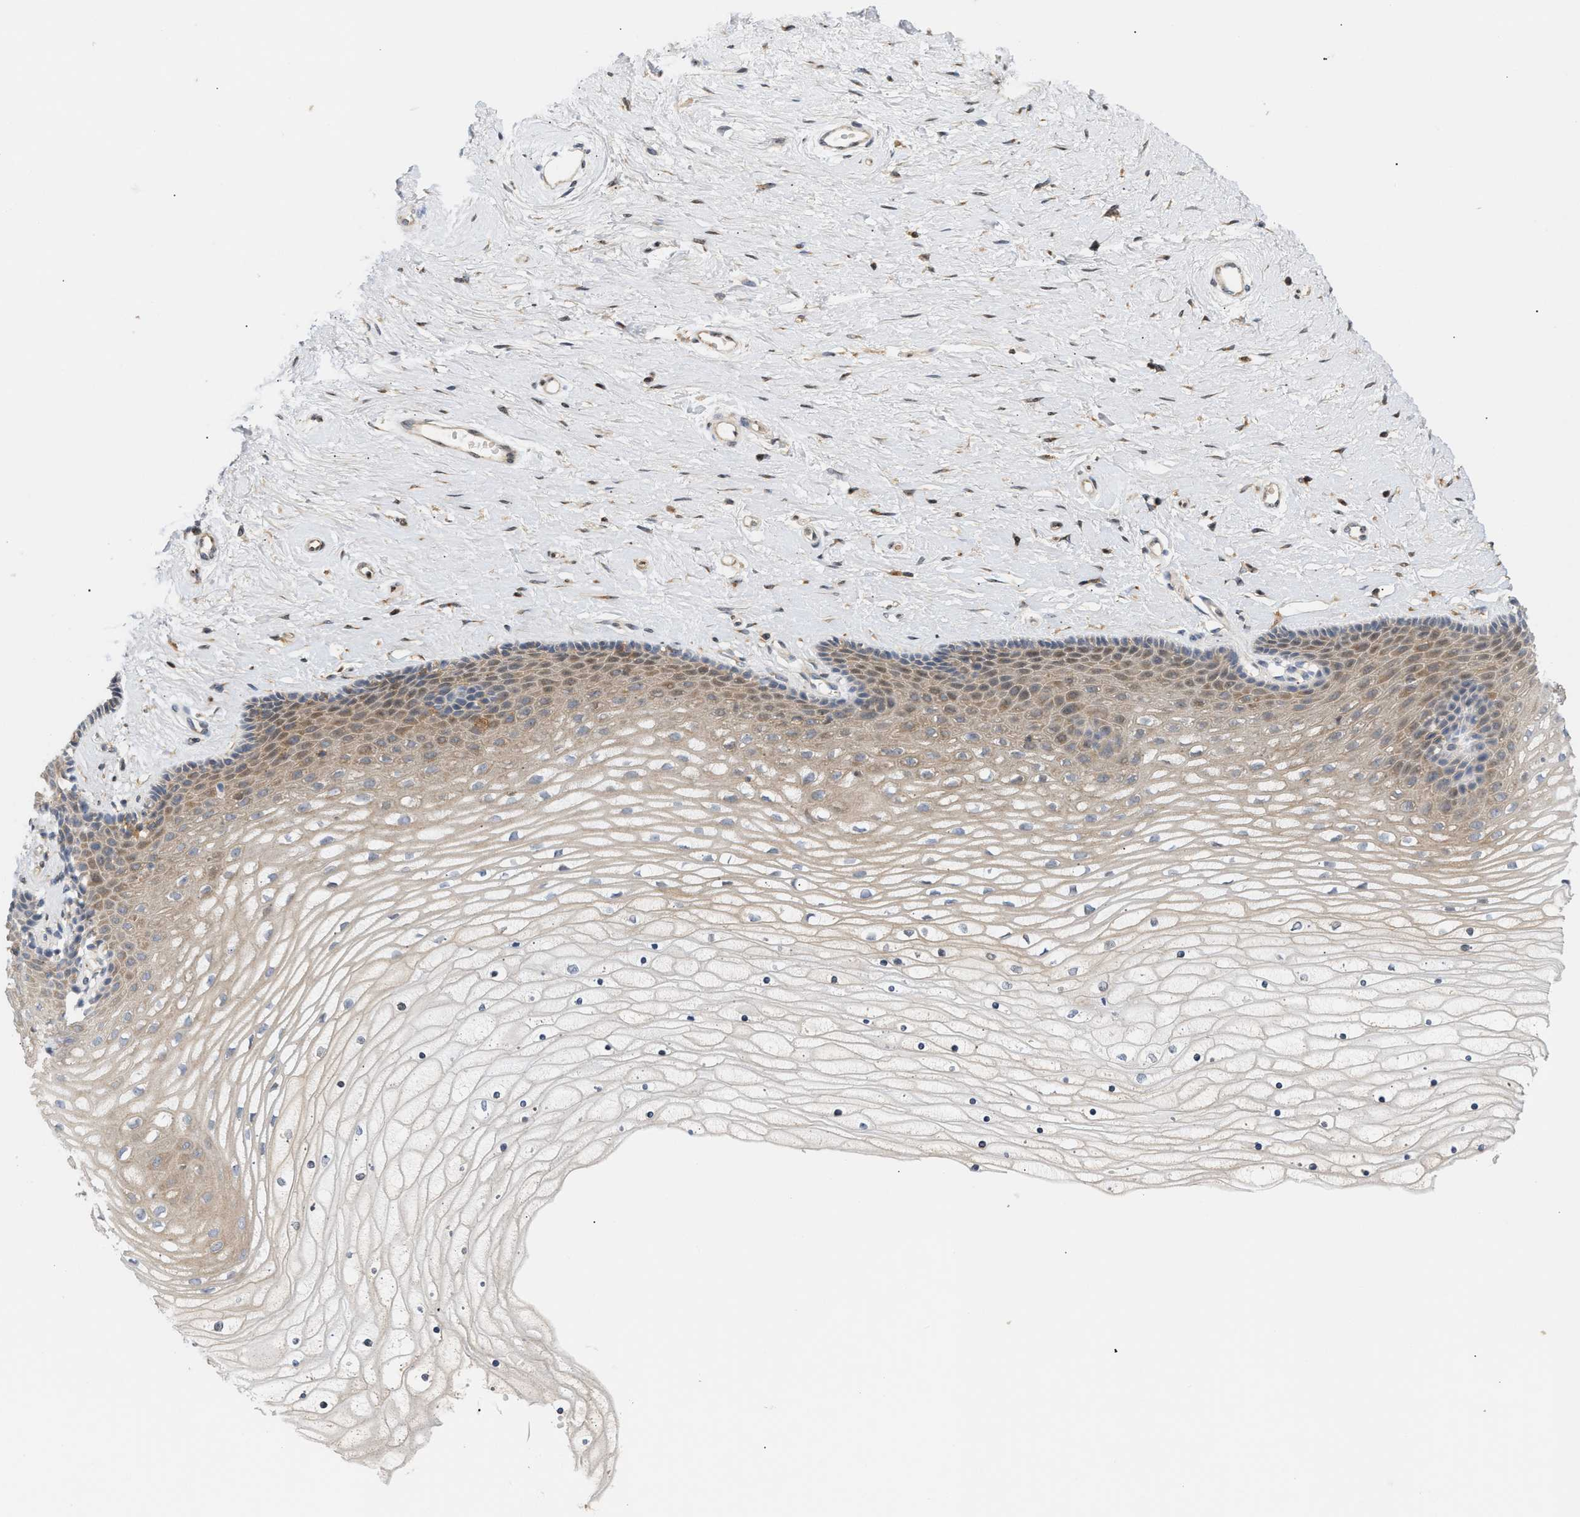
{"staining": {"intensity": "weak", "quantity": "25%-75%", "location": "cytoplasmic/membranous"}, "tissue": "cervix", "cell_type": "Glandular cells", "image_type": "normal", "snomed": [{"axis": "morphology", "description": "Normal tissue, NOS"}, {"axis": "topography", "description": "Cervix"}], "caption": "Immunohistochemistry image of normal cervix stained for a protein (brown), which reveals low levels of weak cytoplasmic/membranous staining in approximately 25%-75% of glandular cells.", "gene": "DBNL", "patient": {"sex": "female", "age": 39}}